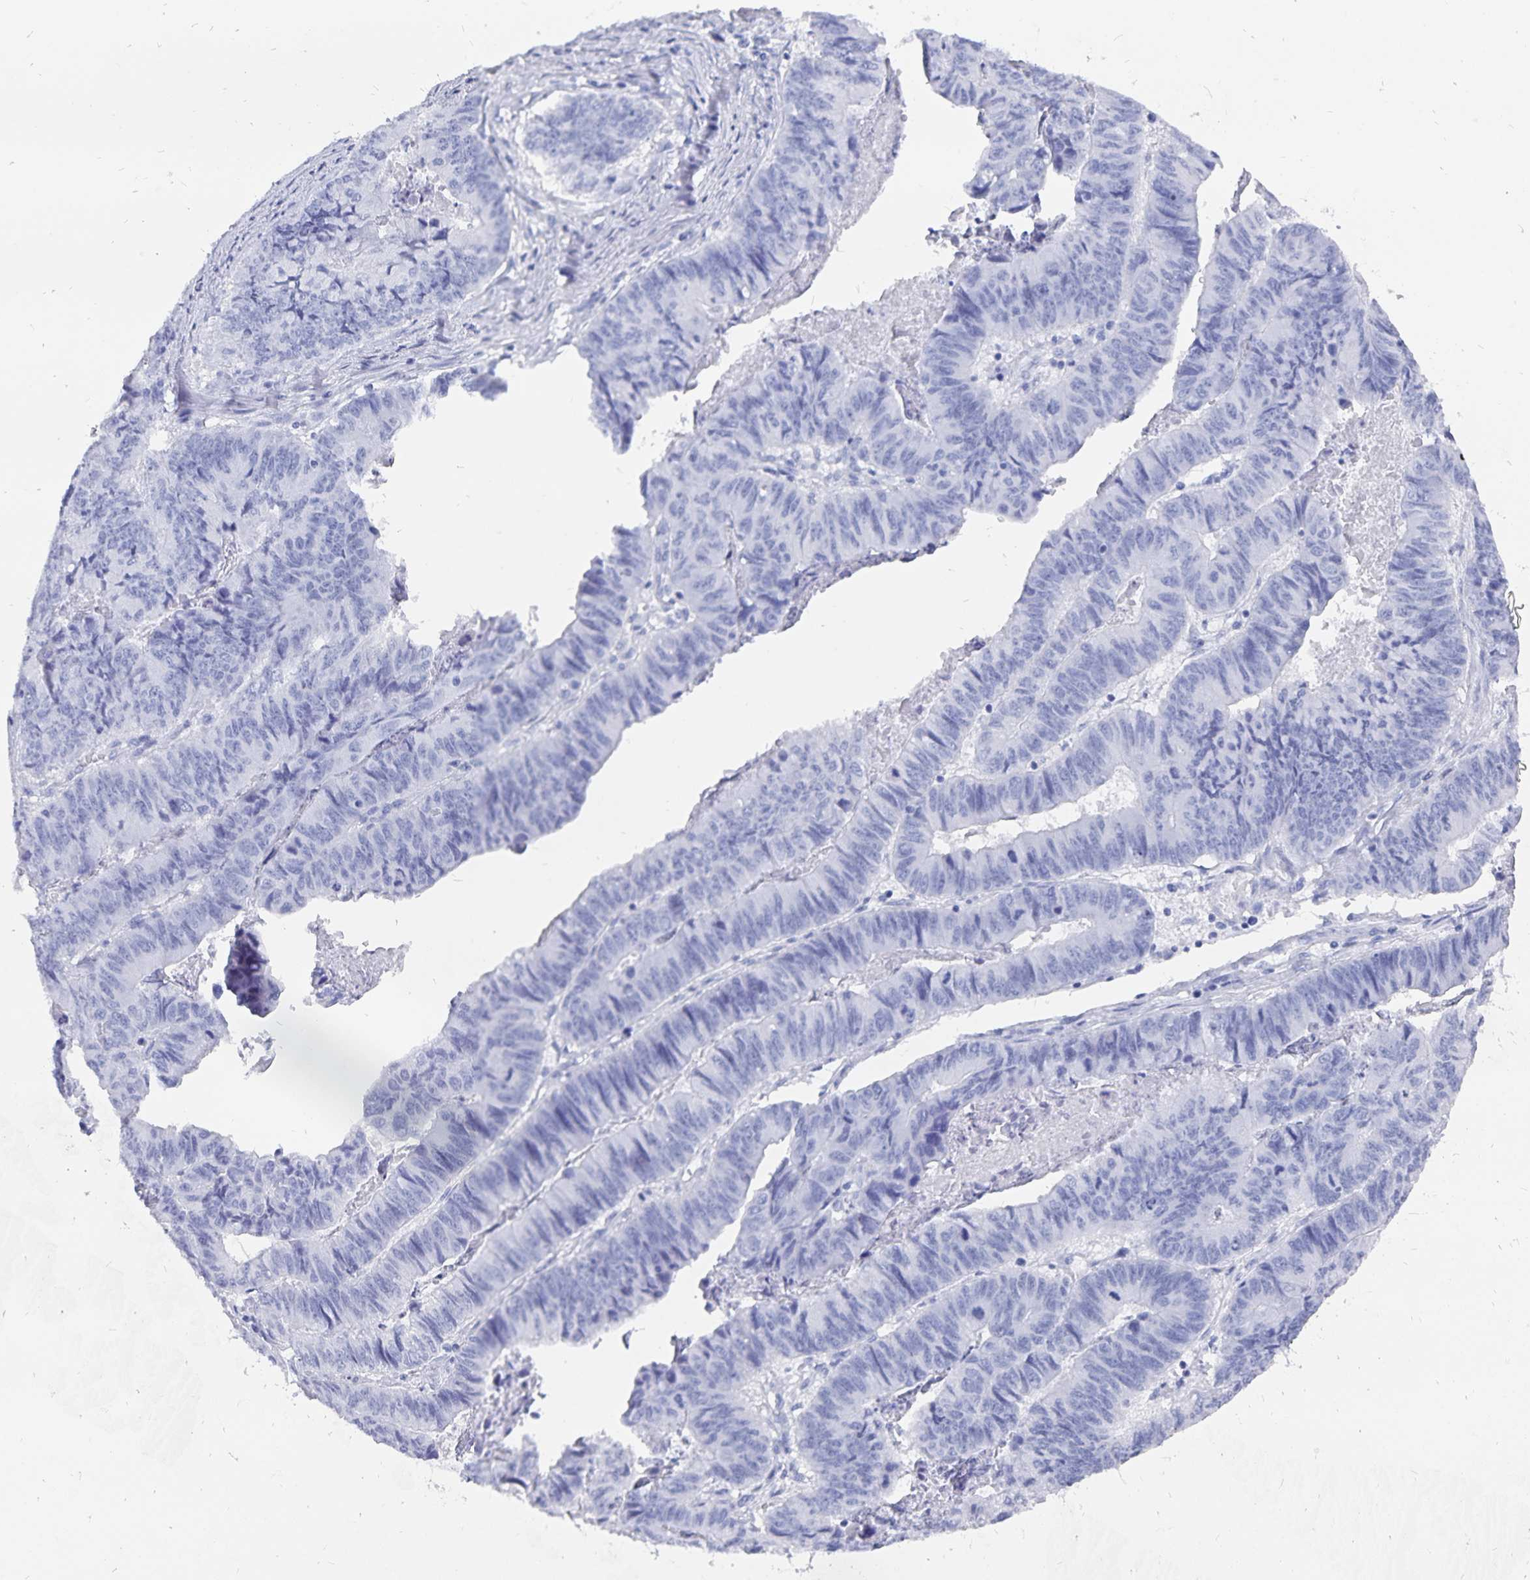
{"staining": {"intensity": "negative", "quantity": "none", "location": "none"}, "tissue": "stomach cancer", "cell_type": "Tumor cells", "image_type": "cancer", "snomed": [{"axis": "morphology", "description": "Adenocarcinoma, NOS"}, {"axis": "topography", "description": "Stomach, lower"}], "caption": "Adenocarcinoma (stomach) stained for a protein using immunohistochemistry shows no positivity tumor cells.", "gene": "ADH1A", "patient": {"sex": "male", "age": 77}}